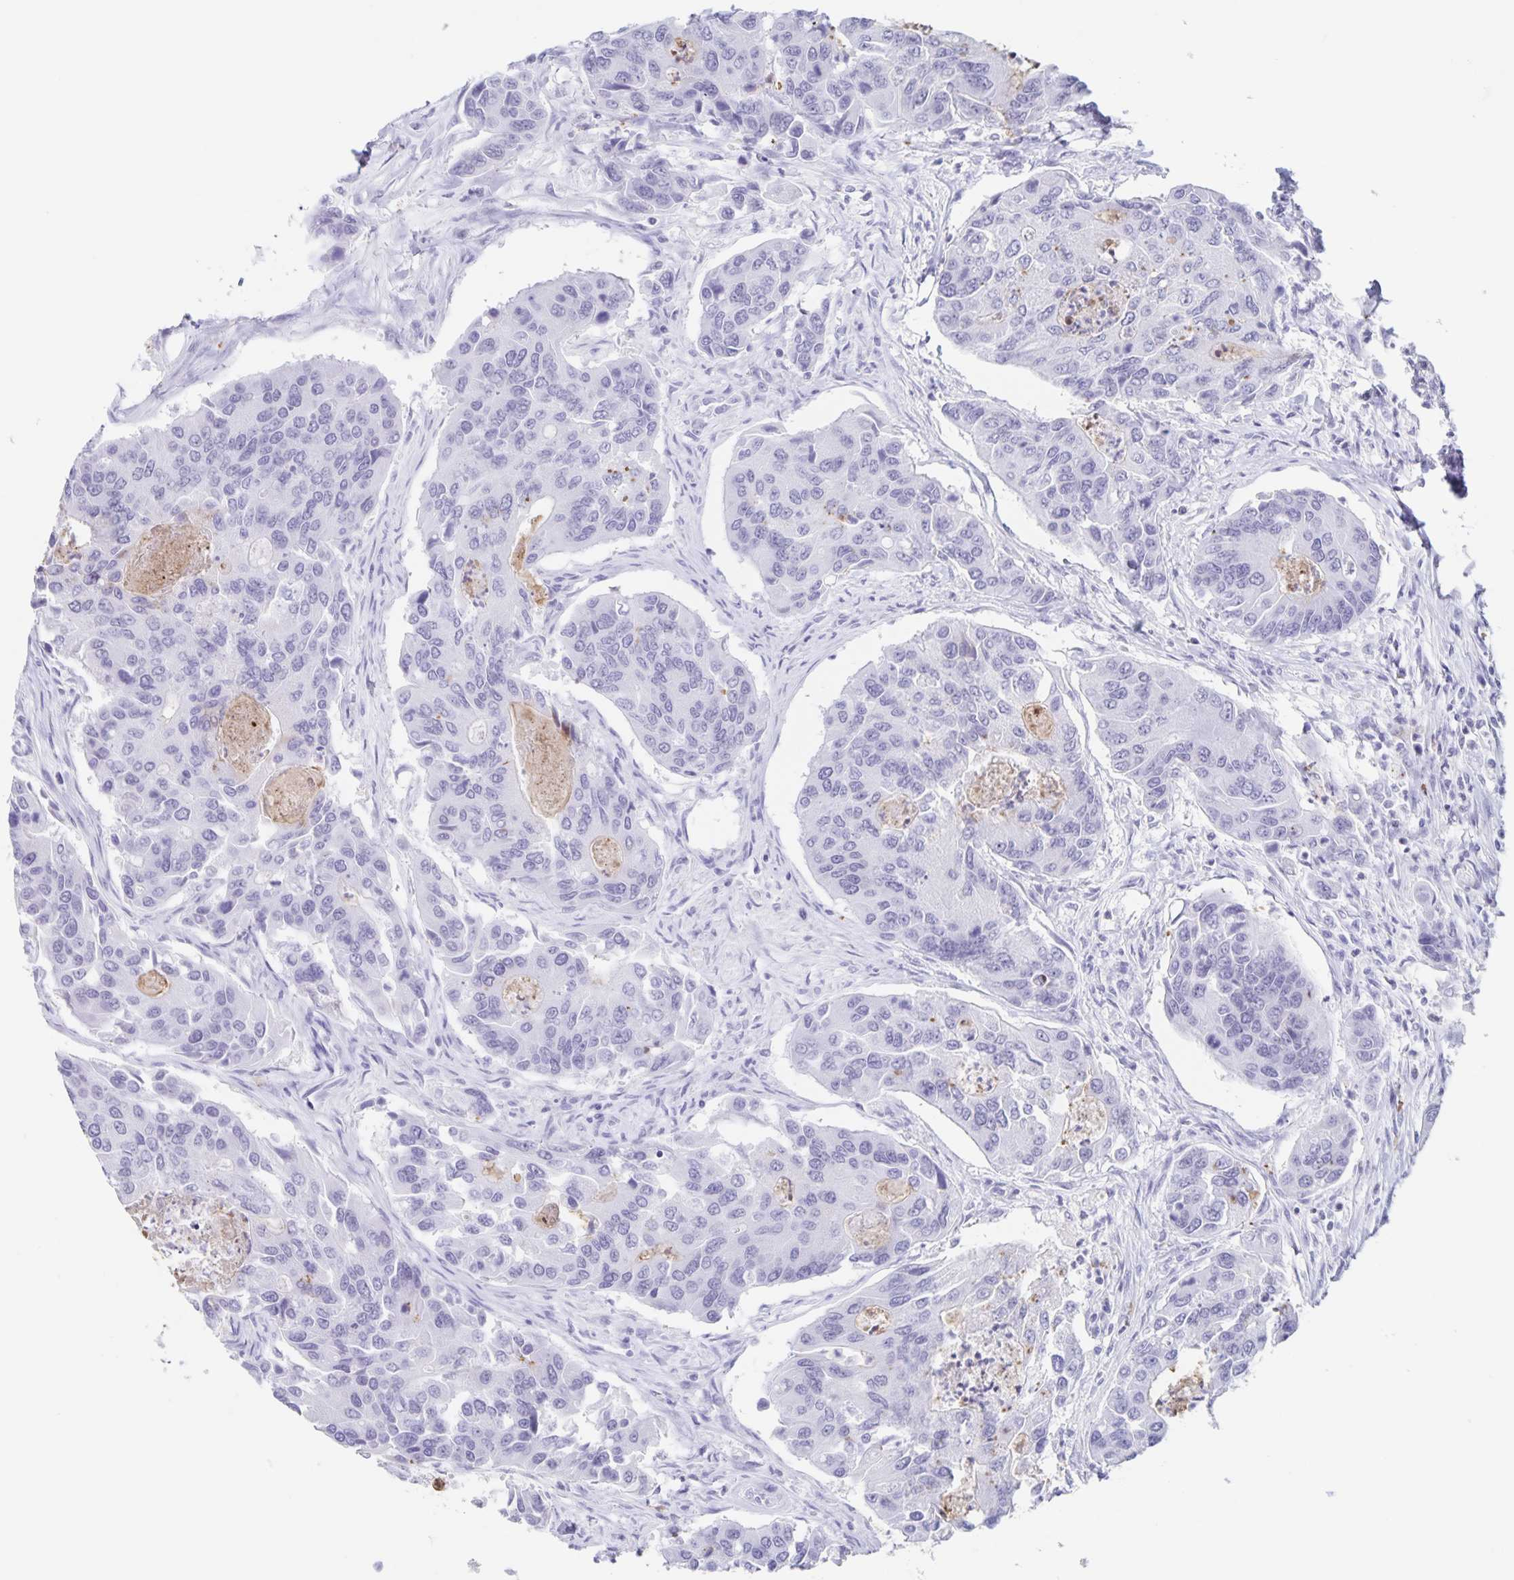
{"staining": {"intensity": "negative", "quantity": "none", "location": "none"}, "tissue": "colorectal cancer", "cell_type": "Tumor cells", "image_type": "cancer", "snomed": [{"axis": "morphology", "description": "Adenocarcinoma, NOS"}, {"axis": "topography", "description": "Colon"}], "caption": "Immunohistochemistry histopathology image of human colorectal adenocarcinoma stained for a protein (brown), which reveals no staining in tumor cells.", "gene": "LCE6A", "patient": {"sex": "female", "age": 67}}